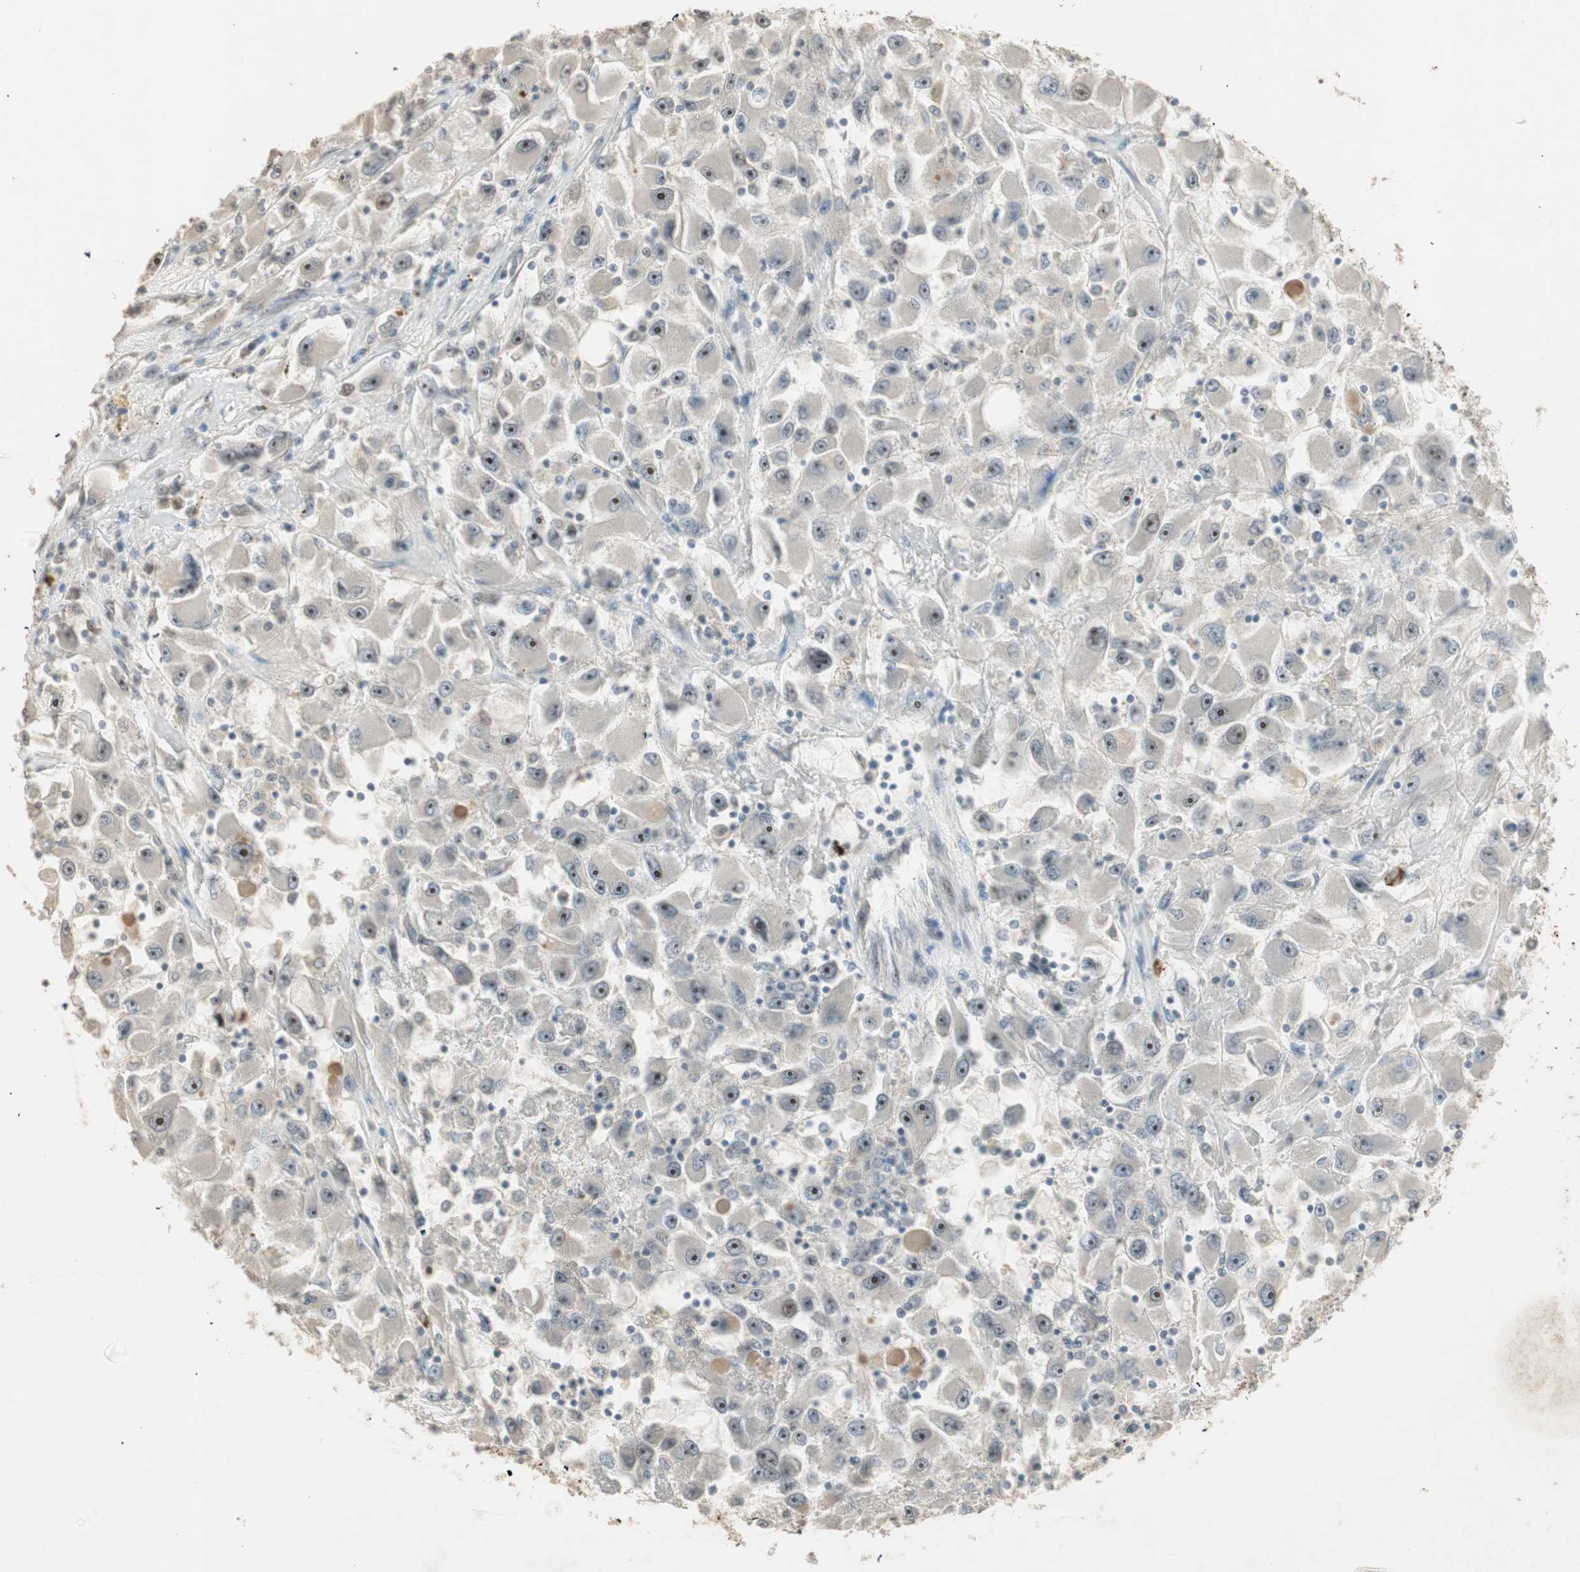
{"staining": {"intensity": "moderate", "quantity": "25%-75%", "location": "nuclear"}, "tissue": "renal cancer", "cell_type": "Tumor cells", "image_type": "cancer", "snomed": [{"axis": "morphology", "description": "Adenocarcinoma, NOS"}, {"axis": "topography", "description": "Kidney"}], "caption": "Human renal cancer (adenocarcinoma) stained with a brown dye exhibits moderate nuclear positive expression in about 25%-75% of tumor cells.", "gene": "ETV4", "patient": {"sex": "female", "age": 52}}